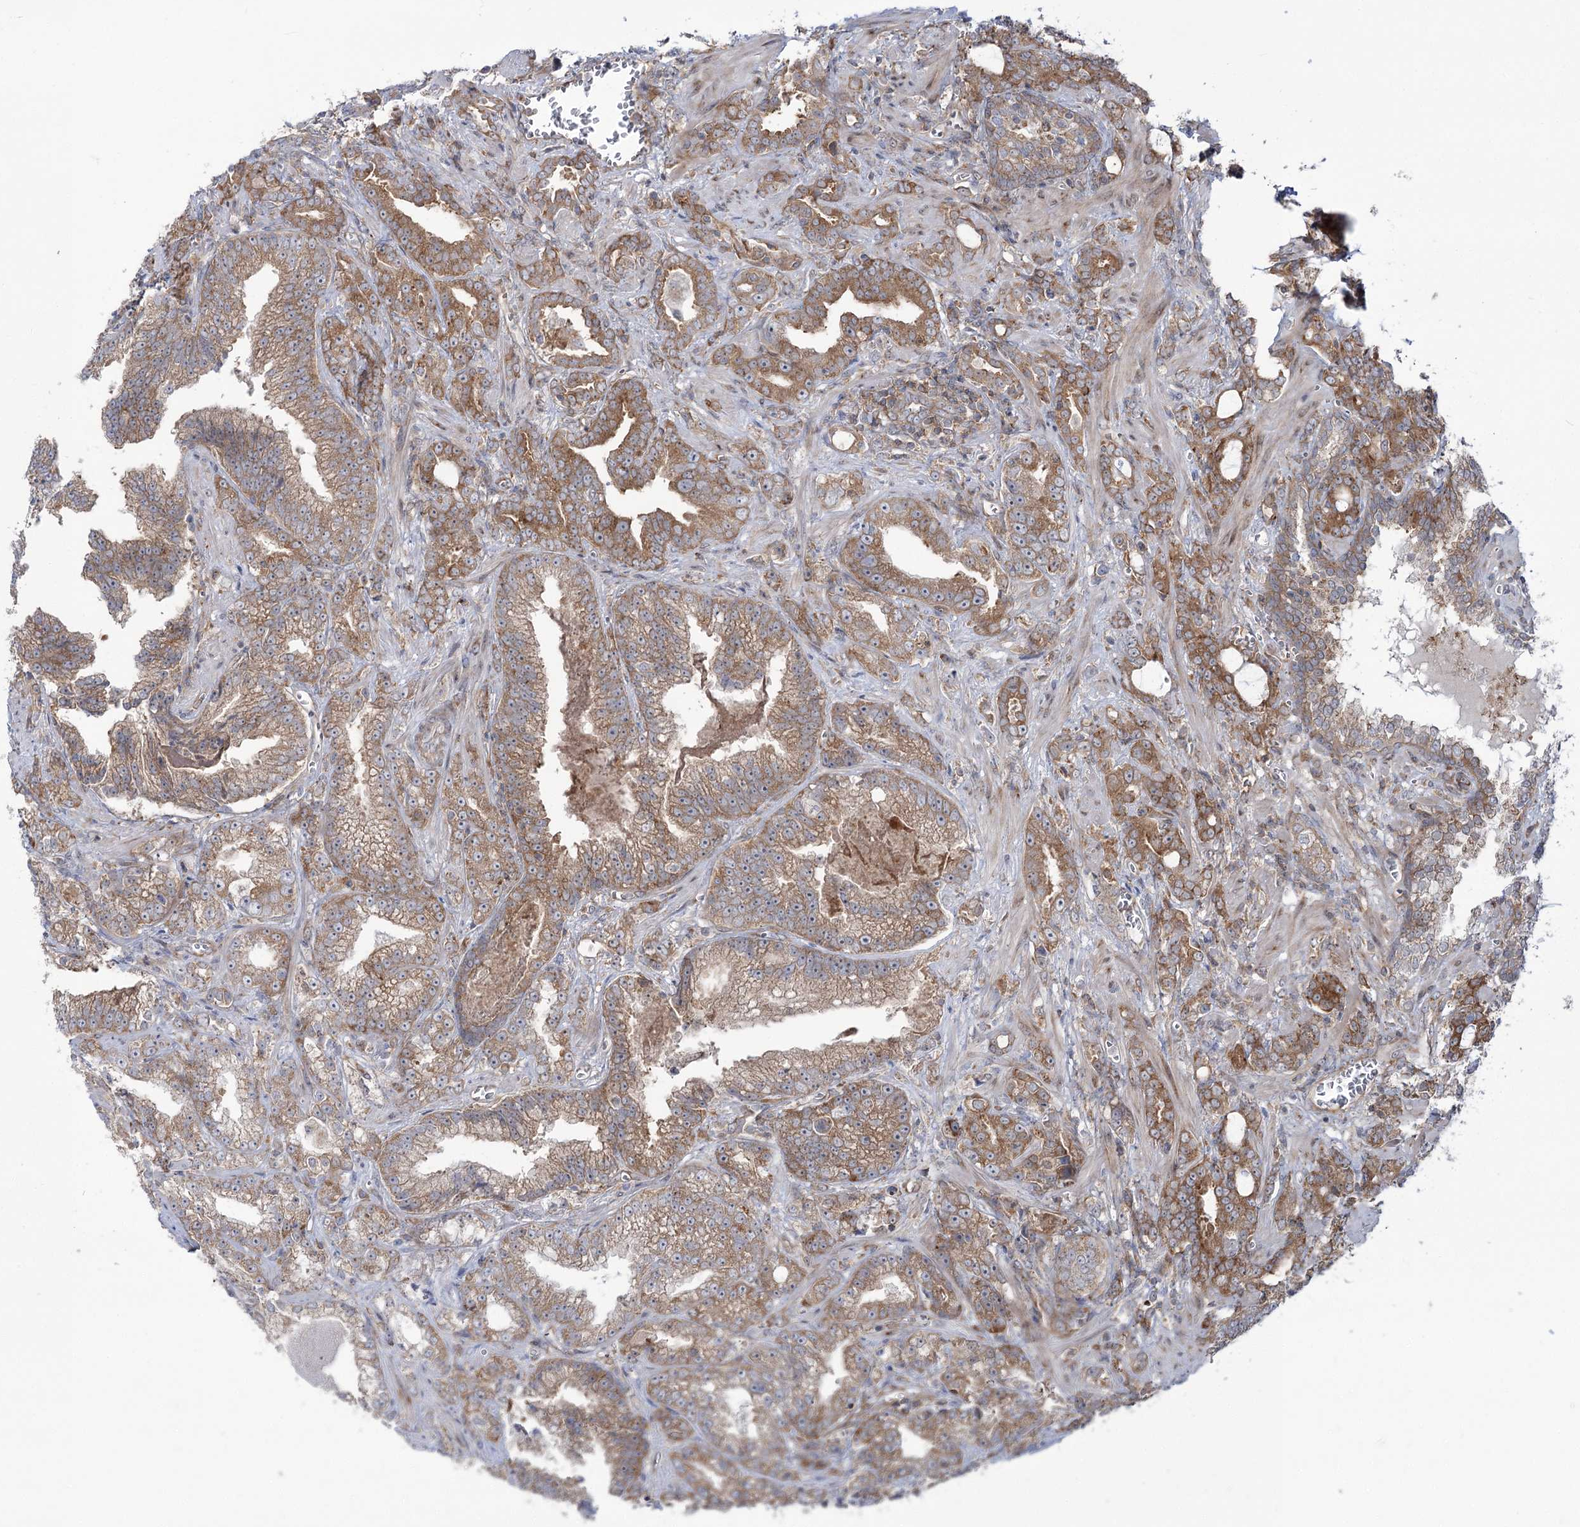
{"staining": {"intensity": "moderate", "quantity": ">75%", "location": "cytoplasmic/membranous"}, "tissue": "prostate cancer", "cell_type": "Tumor cells", "image_type": "cancer", "snomed": [{"axis": "morphology", "description": "Adenocarcinoma, High grade"}, {"axis": "topography", "description": "Prostate and seminal vesicle, NOS"}], "caption": "Tumor cells show medium levels of moderate cytoplasmic/membranous positivity in approximately >75% of cells in prostate cancer.", "gene": "VWA2", "patient": {"sex": "male", "age": 67}}